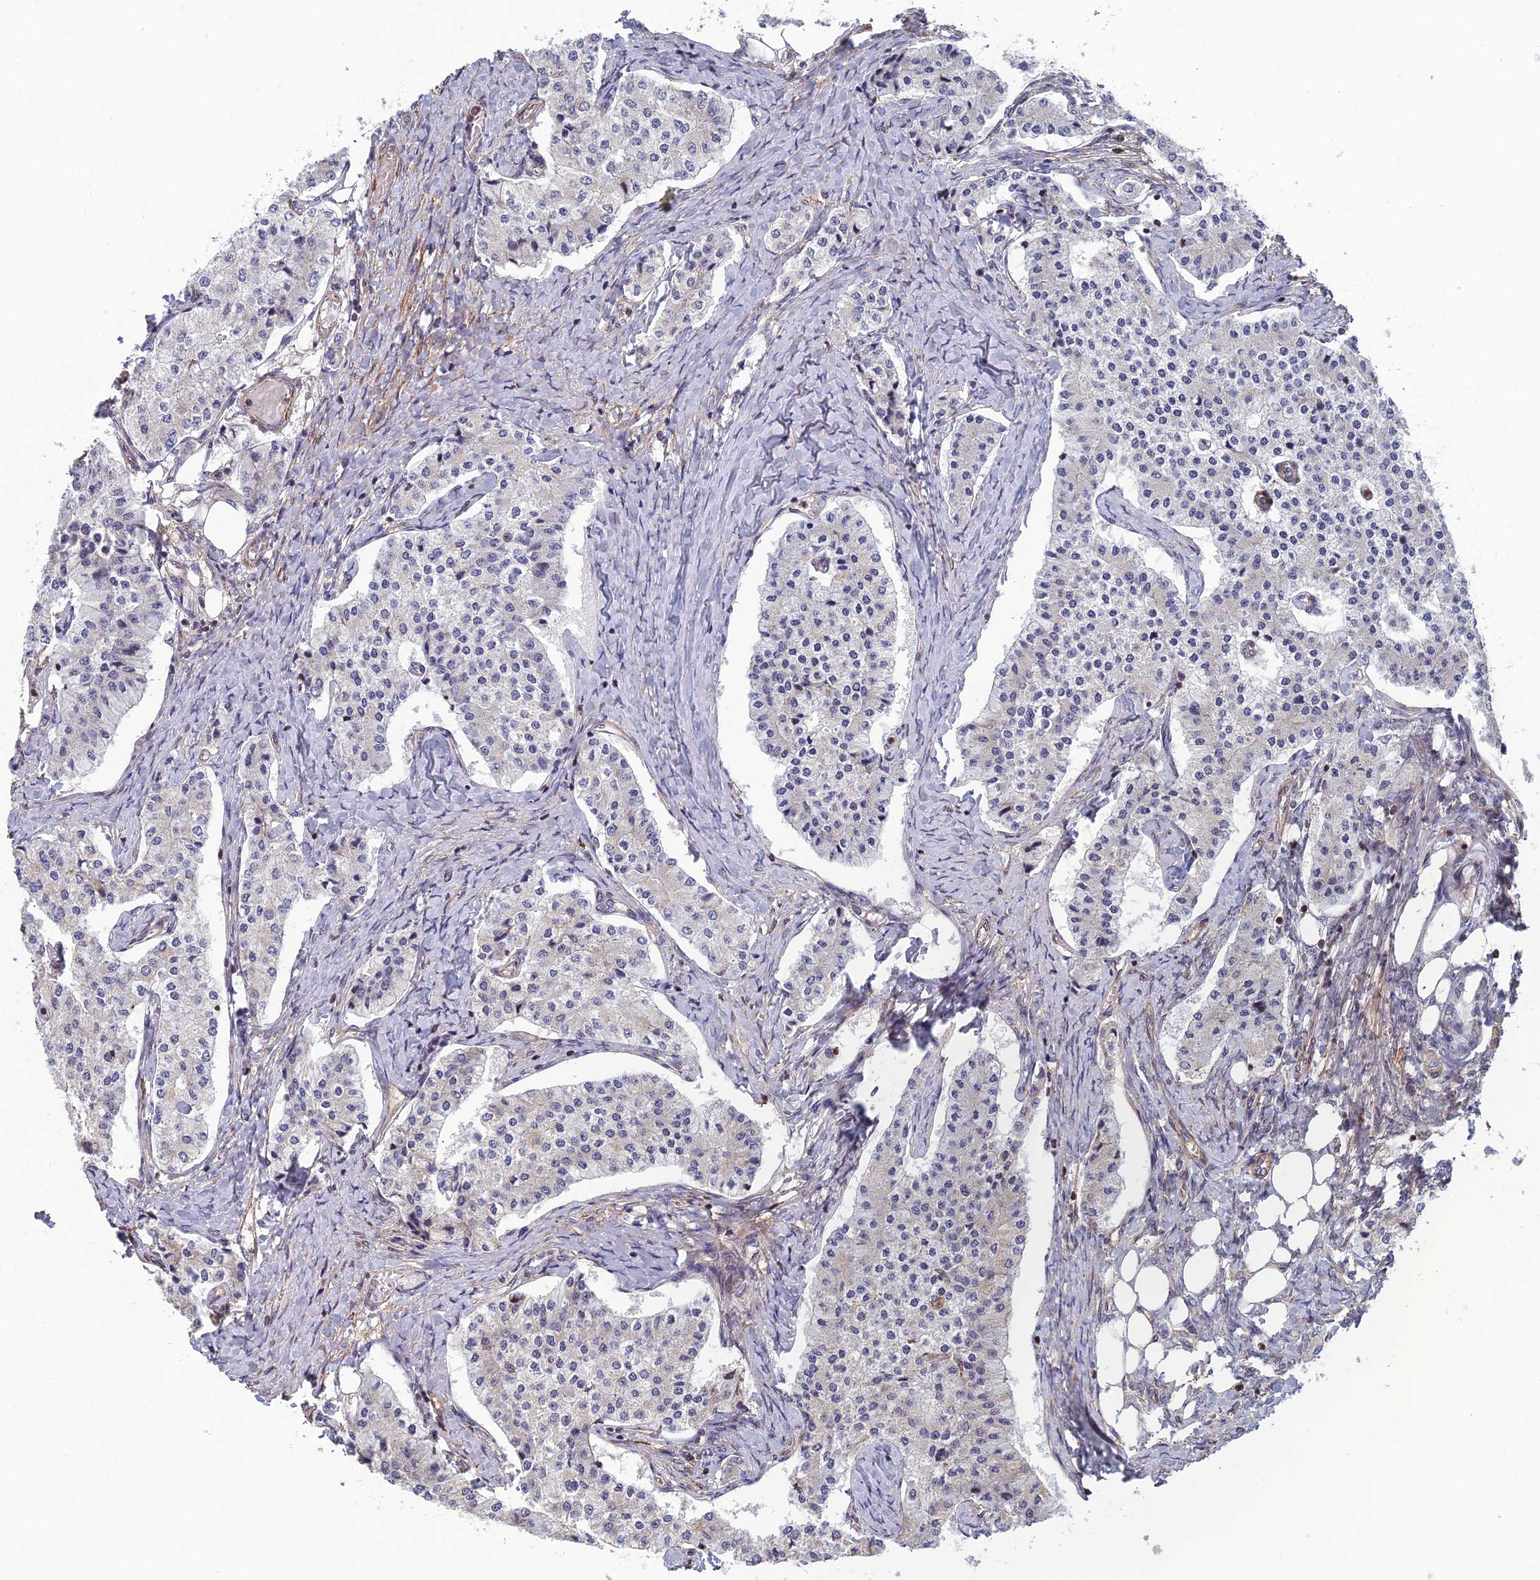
{"staining": {"intensity": "negative", "quantity": "none", "location": "none"}, "tissue": "carcinoid", "cell_type": "Tumor cells", "image_type": "cancer", "snomed": [{"axis": "morphology", "description": "Carcinoid, malignant, NOS"}, {"axis": "topography", "description": "Colon"}], "caption": "Histopathology image shows no protein positivity in tumor cells of carcinoid tissue. (Brightfield microscopy of DAB (3,3'-diaminobenzidine) immunohistochemistry (IHC) at high magnification).", "gene": "CCDC183", "patient": {"sex": "female", "age": 52}}